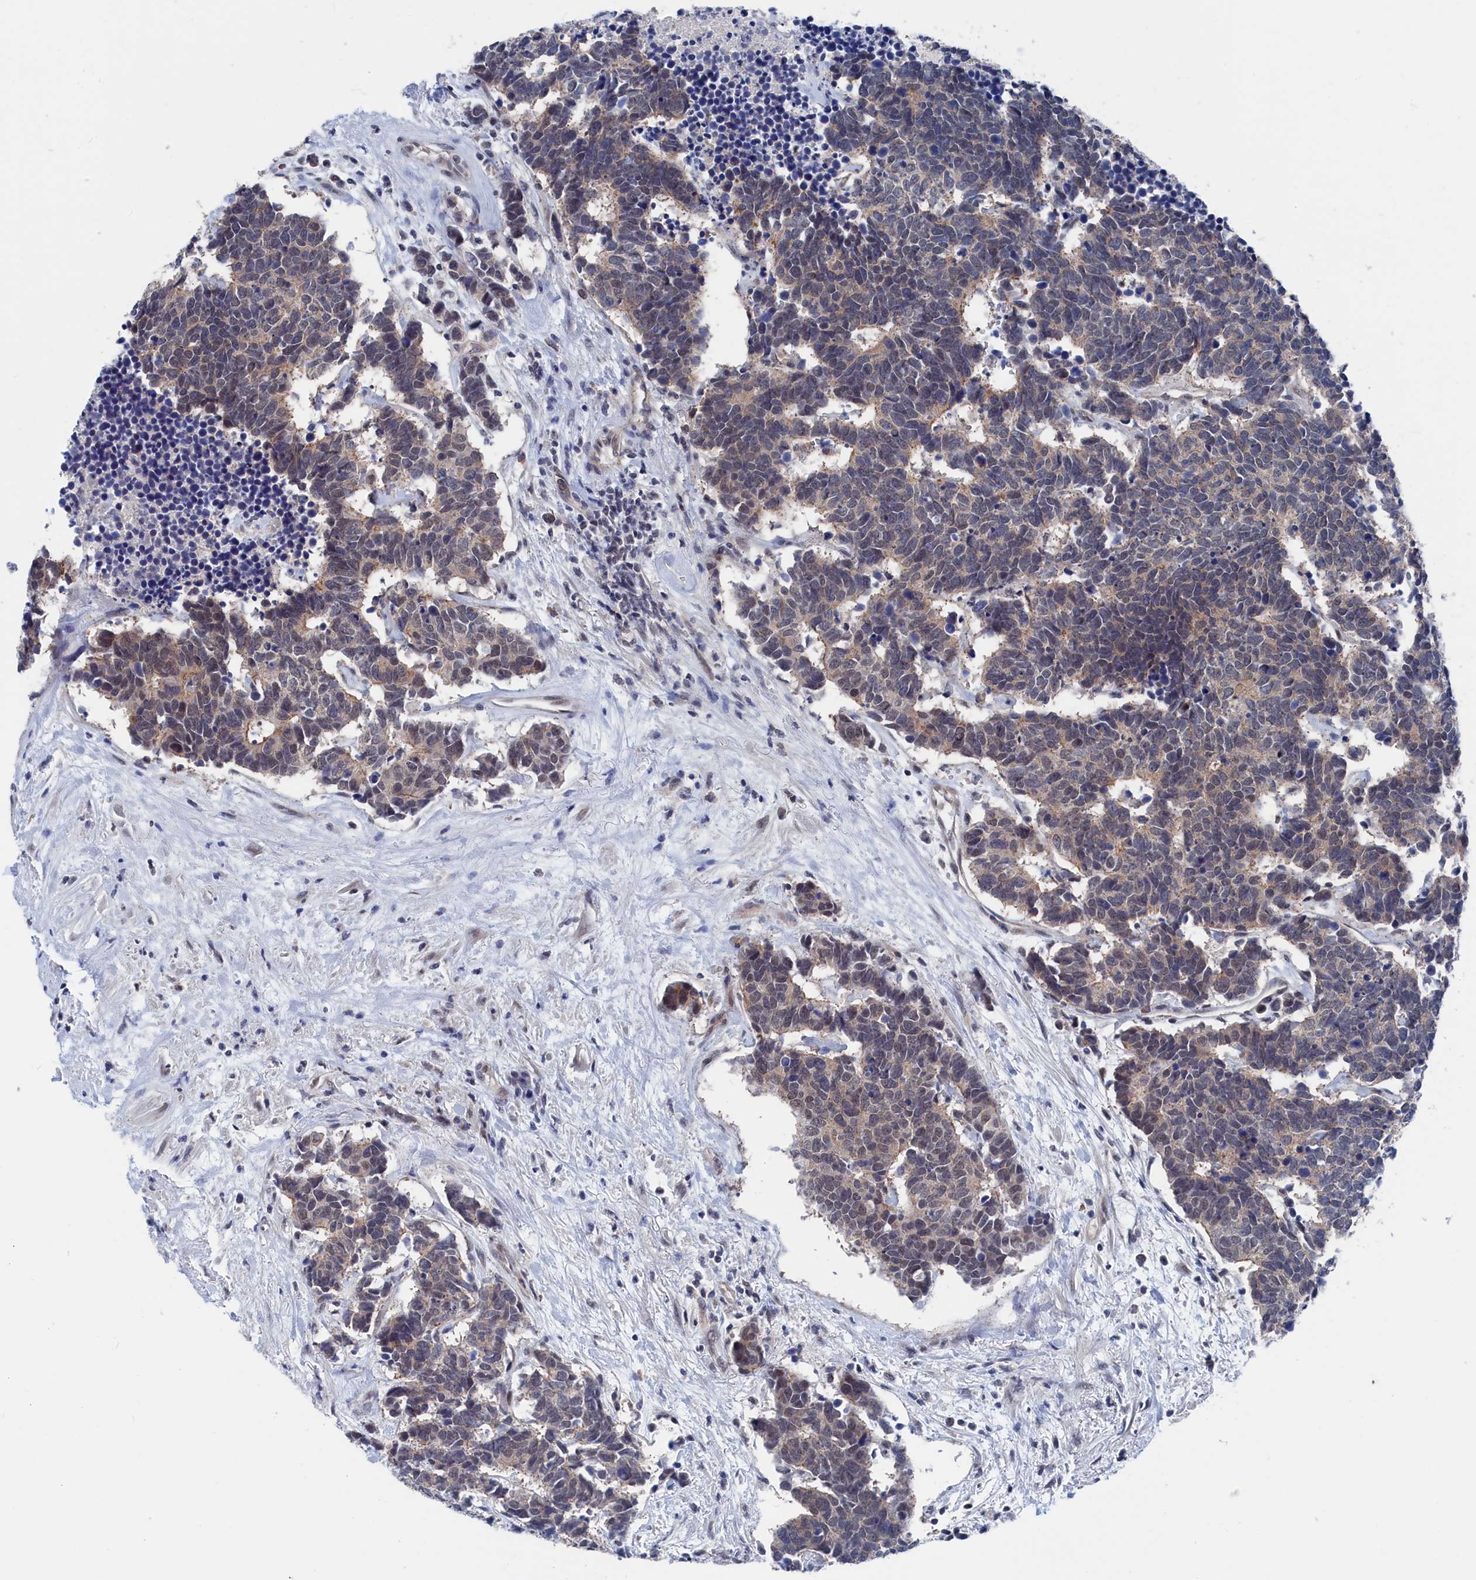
{"staining": {"intensity": "weak", "quantity": "25%-75%", "location": "cytoplasmic/membranous"}, "tissue": "carcinoid", "cell_type": "Tumor cells", "image_type": "cancer", "snomed": [{"axis": "morphology", "description": "Carcinoma, NOS"}, {"axis": "morphology", "description": "Carcinoid, malignant, NOS"}, {"axis": "topography", "description": "Urinary bladder"}], "caption": "Human carcinoid stained with a brown dye demonstrates weak cytoplasmic/membranous positive staining in approximately 25%-75% of tumor cells.", "gene": "MARCHF3", "patient": {"sex": "male", "age": 57}}